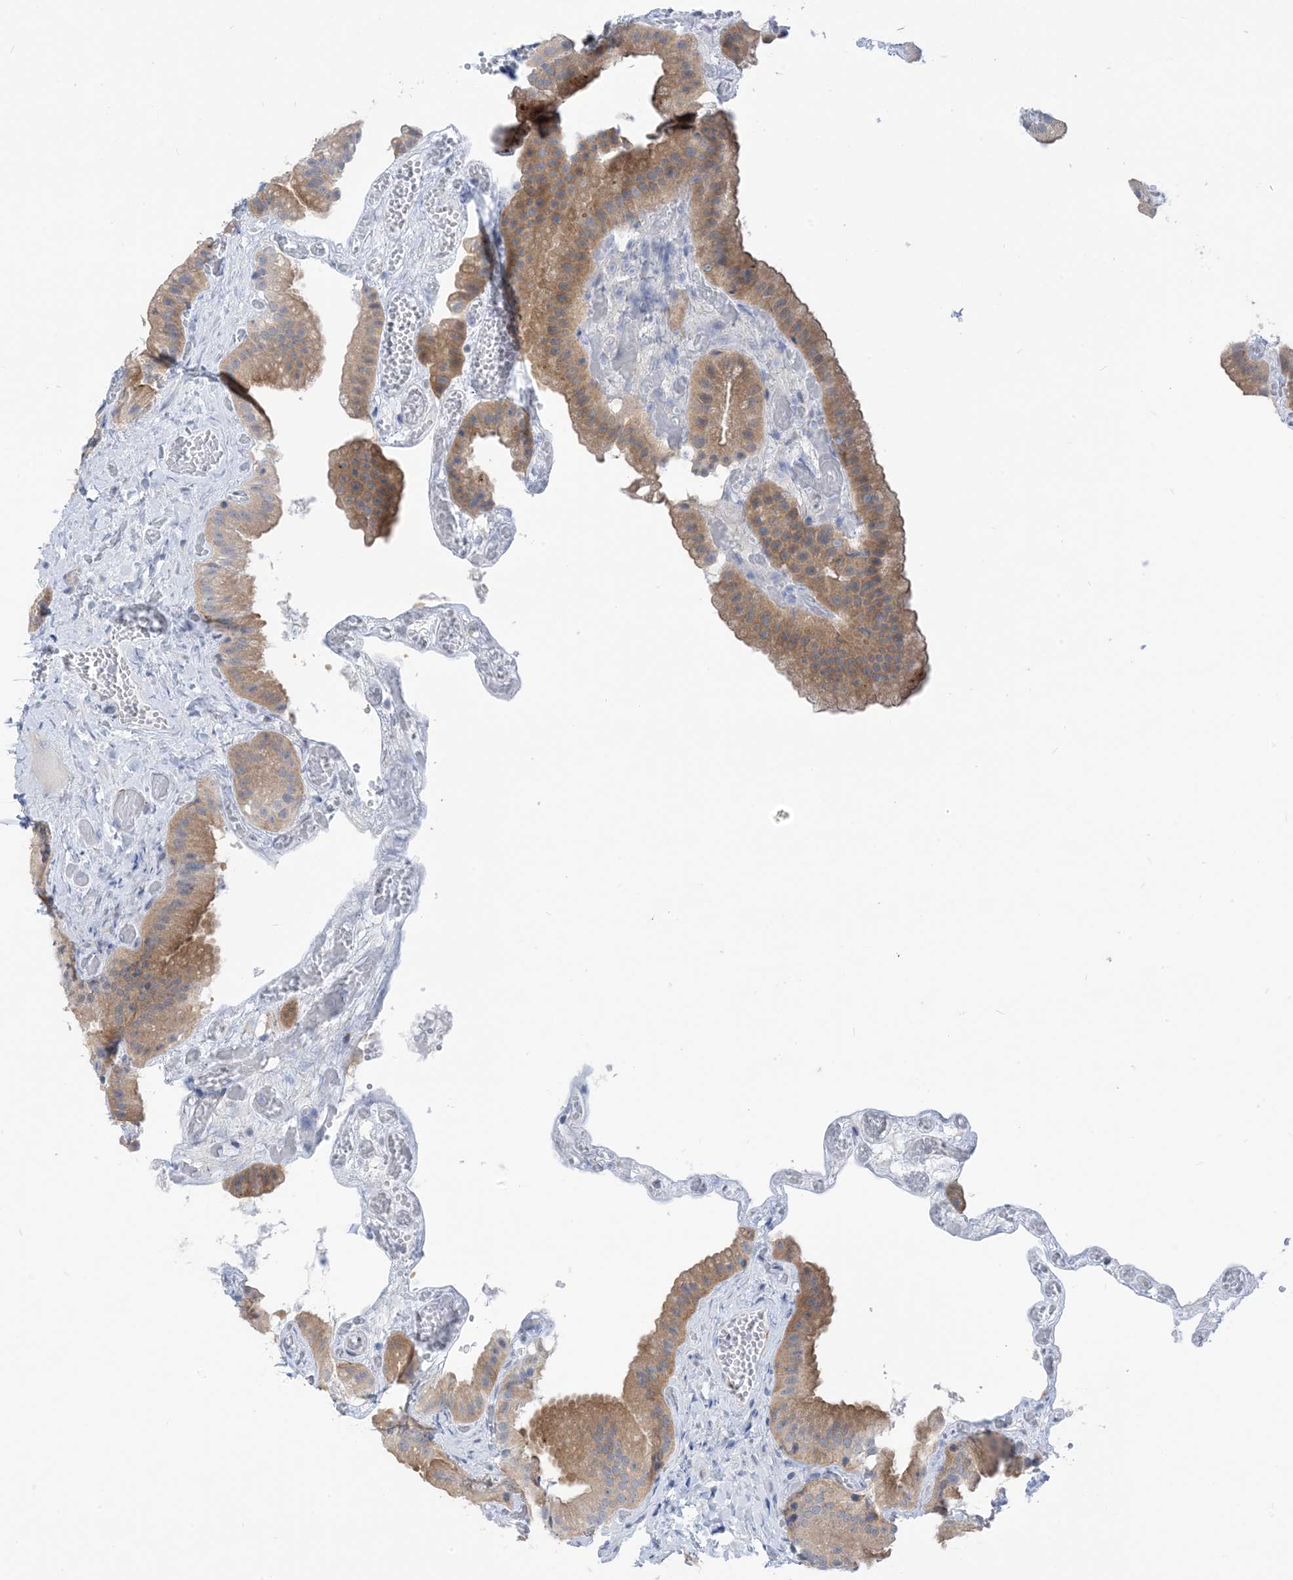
{"staining": {"intensity": "moderate", "quantity": "25%-75%", "location": "cytoplasmic/membranous"}, "tissue": "gallbladder", "cell_type": "Glandular cells", "image_type": "normal", "snomed": [{"axis": "morphology", "description": "Normal tissue, NOS"}, {"axis": "topography", "description": "Gallbladder"}], "caption": "IHC image of normal gallbladder: human gallbladder stained using IHC demonstrates medium levels of moderate protein expression localized specifically in the cytoplasmic/membranous of glandular cells, appearing as a cytoplasmic/membranous brown color.", "gene": "PLEKHA3", "patient": {"sex": "female", "age": 64}}